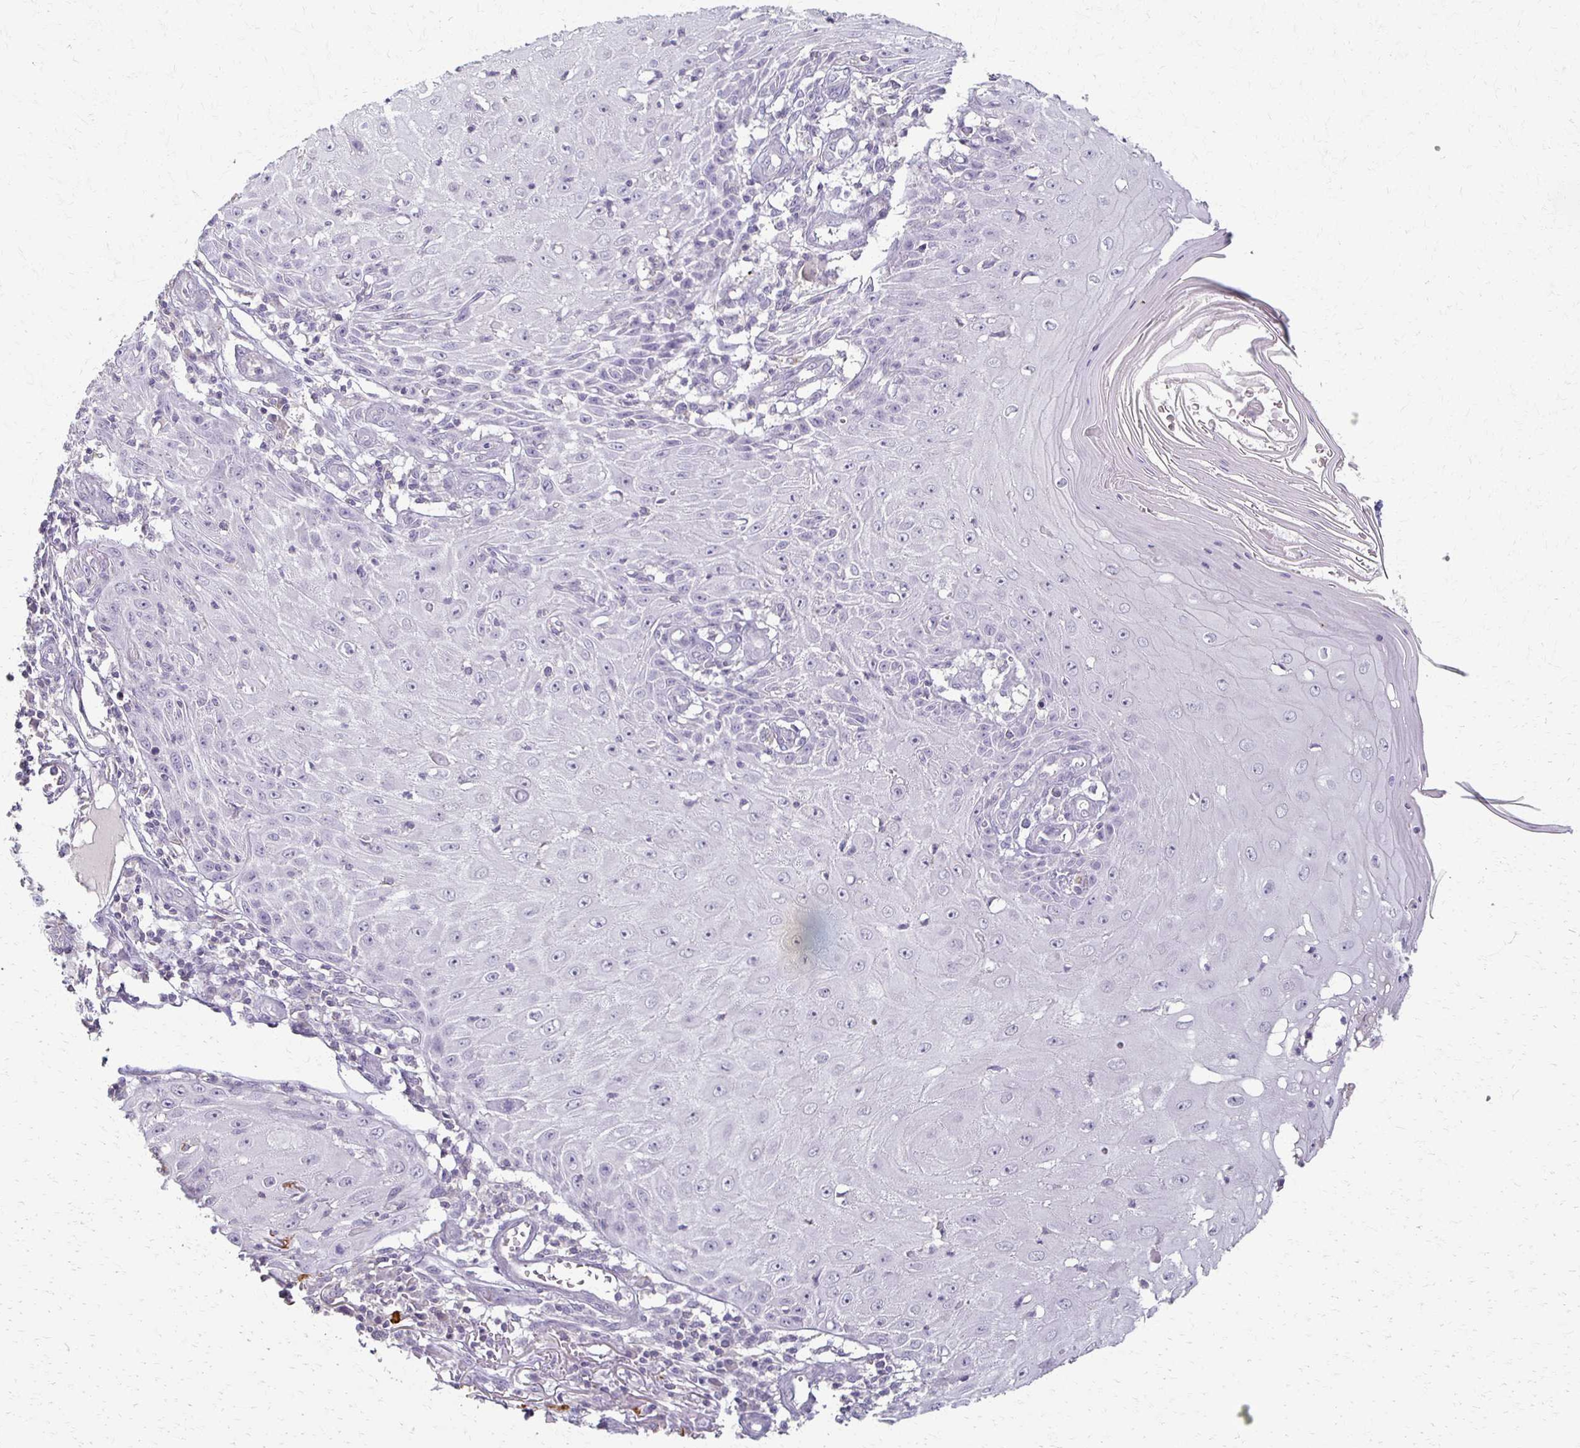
{"staining": {"intensity": "negative", "quantity": "none", "location": "none"}, "tissue": "skin cancer", "cell_type": "Tumor cells", "image_type": "cancer", "snomed": [{"axis": "morphology", "description": "Squamous cell carcinoma, NOS"}, {"axis": "topography", "description": "Skin"}], "caption": "DAB (3,3'-diaminobenzidine) immunohistochemical staining of human skin cancer exhibits no significant expression in tumor cells.", "gene": "FOXO4", "patient": {"sex": "female", "age": 73}}